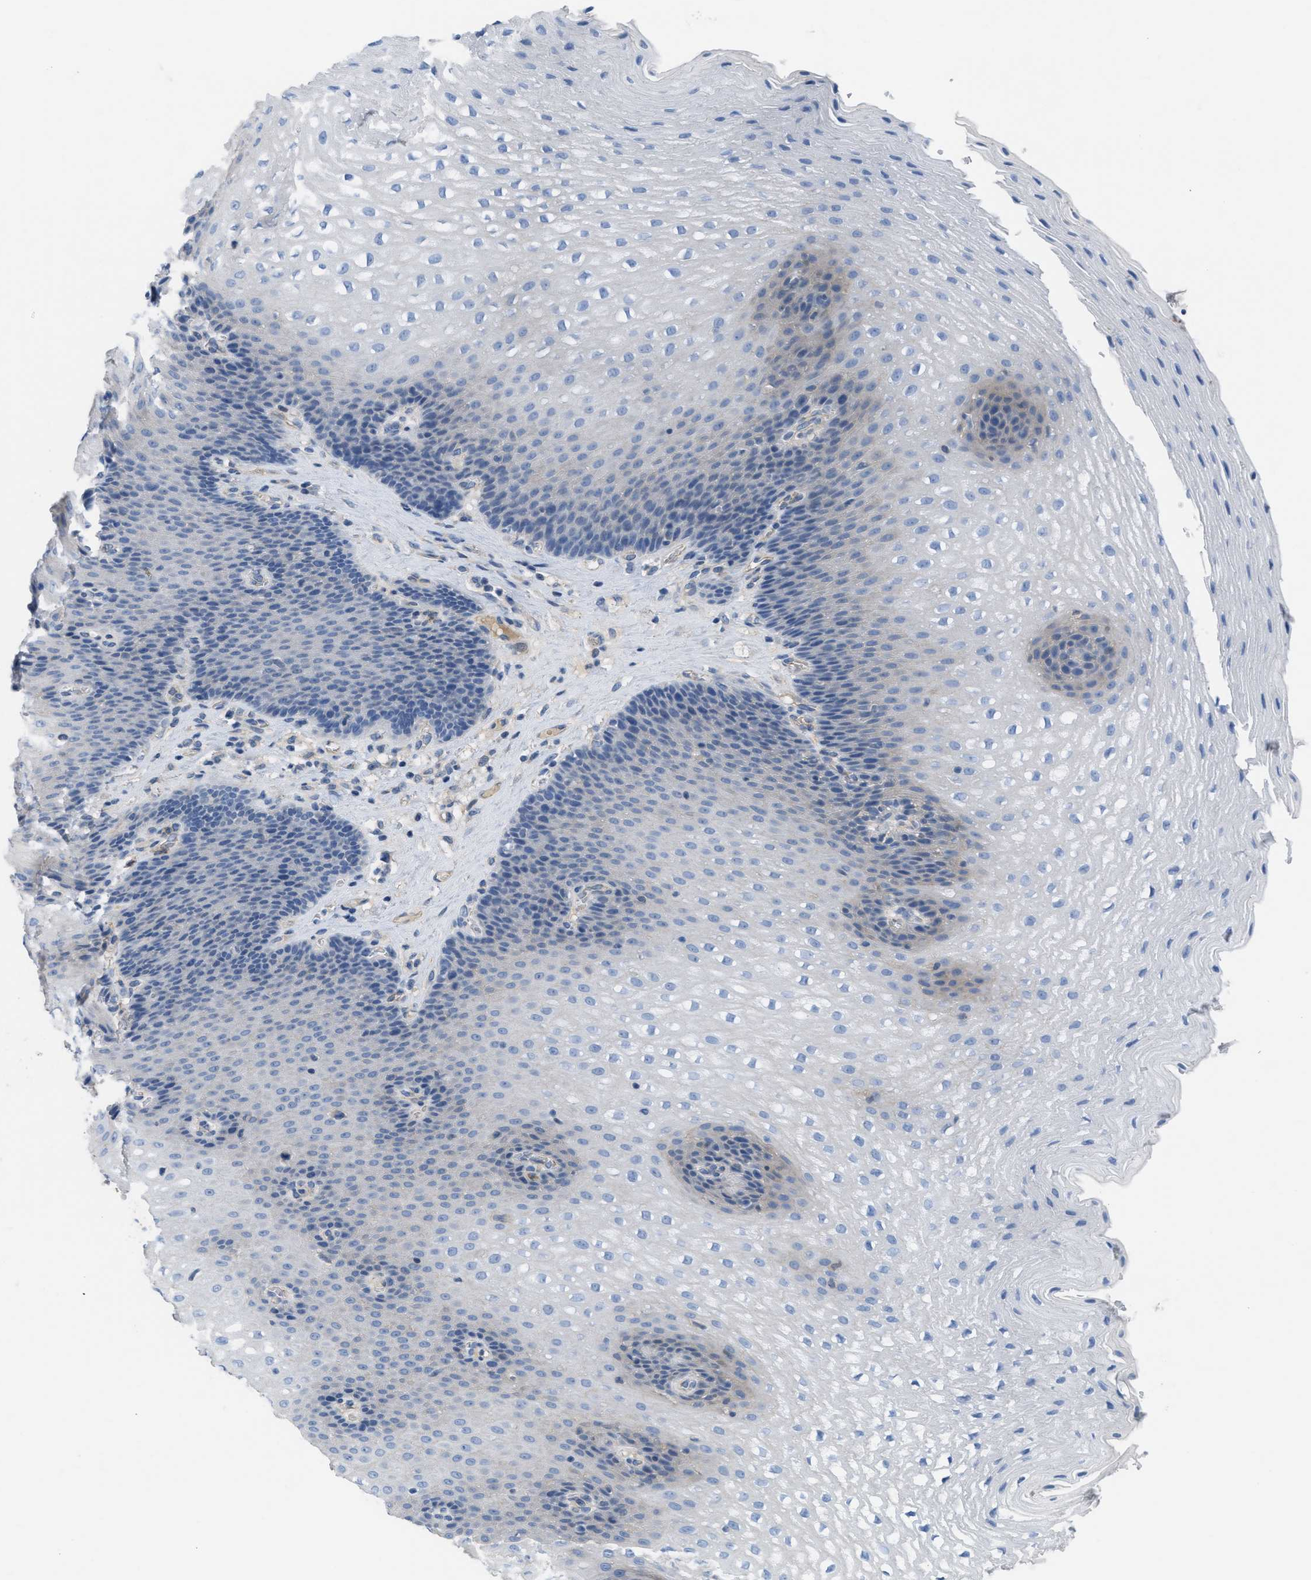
{"staining": {"intensity": "negative", "quantity": "none", "location": "none"}, "tissue": "esophagus", "cell_type": "Squamous epithelial cells", "image_type": "normal", "snomed": [{"axis": "morphology", "description": "Normal tissue, NOS"}, {"axis": "topography", "description": "Esophagus"}], "caption": "Squamous epithelial cells are negative for brown protein staining in normal esophagus.", "gene": "CRB3", "patient": {"sex": "male", "age": 48}}